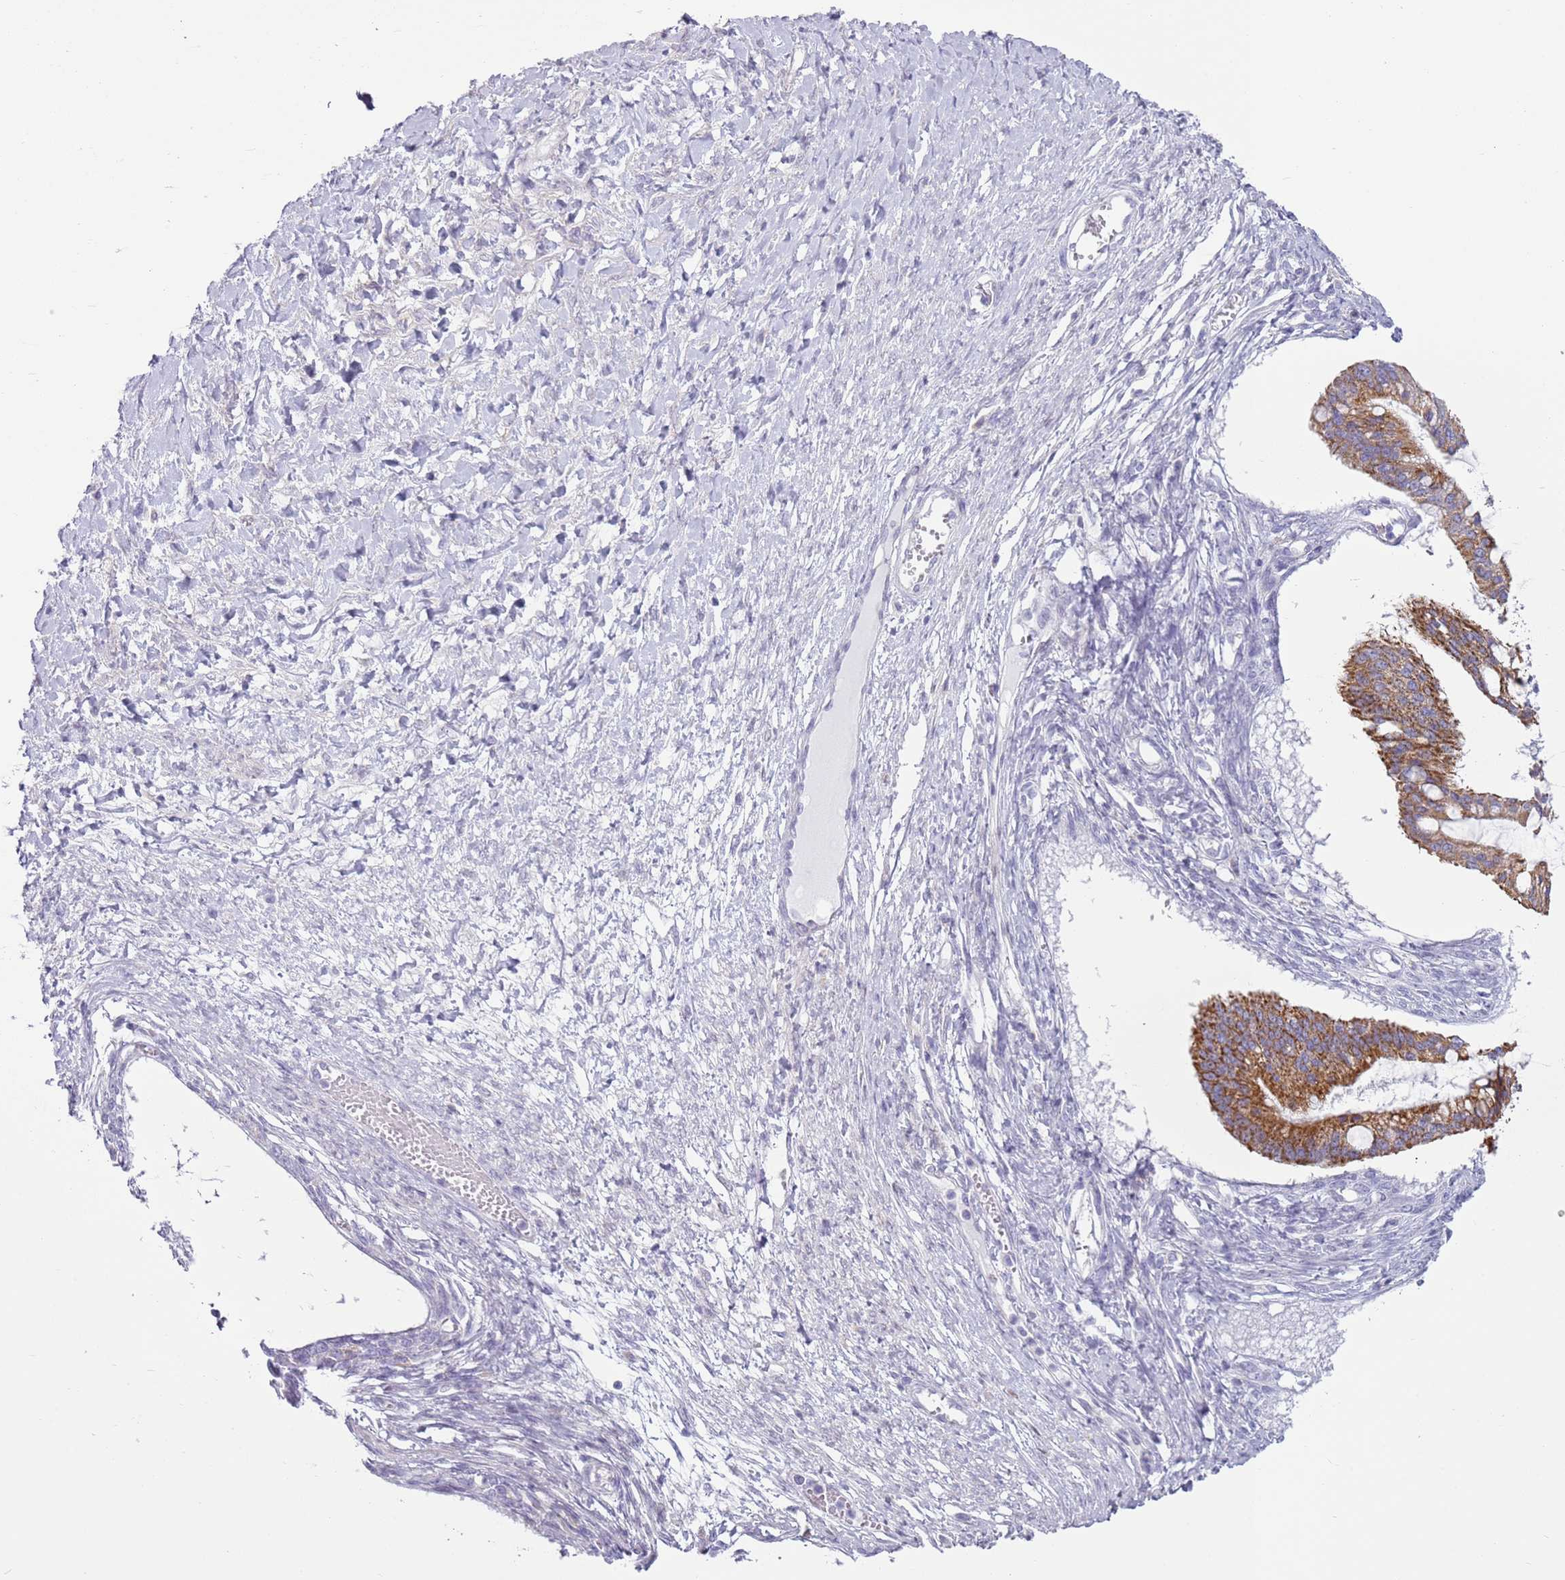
{"staining": {"intensity": "strong", "quantity": "<25%", "location": "cytoplasmic/membranous"}, "tissue": "ovarian cancer", "cell_type": "Tumor cells", "image_type": "cancer", "snomed": [{"axis": "morphology", "description": "Cystadenocarcinoma, mucinous, NOS"}, {"axis": "topography", "description": "Ovary"}], "caption": "High-power microscopy captured an immunohistochemistry (IHC) image of mucinous cystadenocarcinoma (ovarian), revealing strong cytoplasmic/membranous positivity in about <25% of tumor cells. (brown staining indicates protein expression, while blue staining denotes nuclei).", "gene": "OAF", "patient": {"sex": "female", "age": 73}}